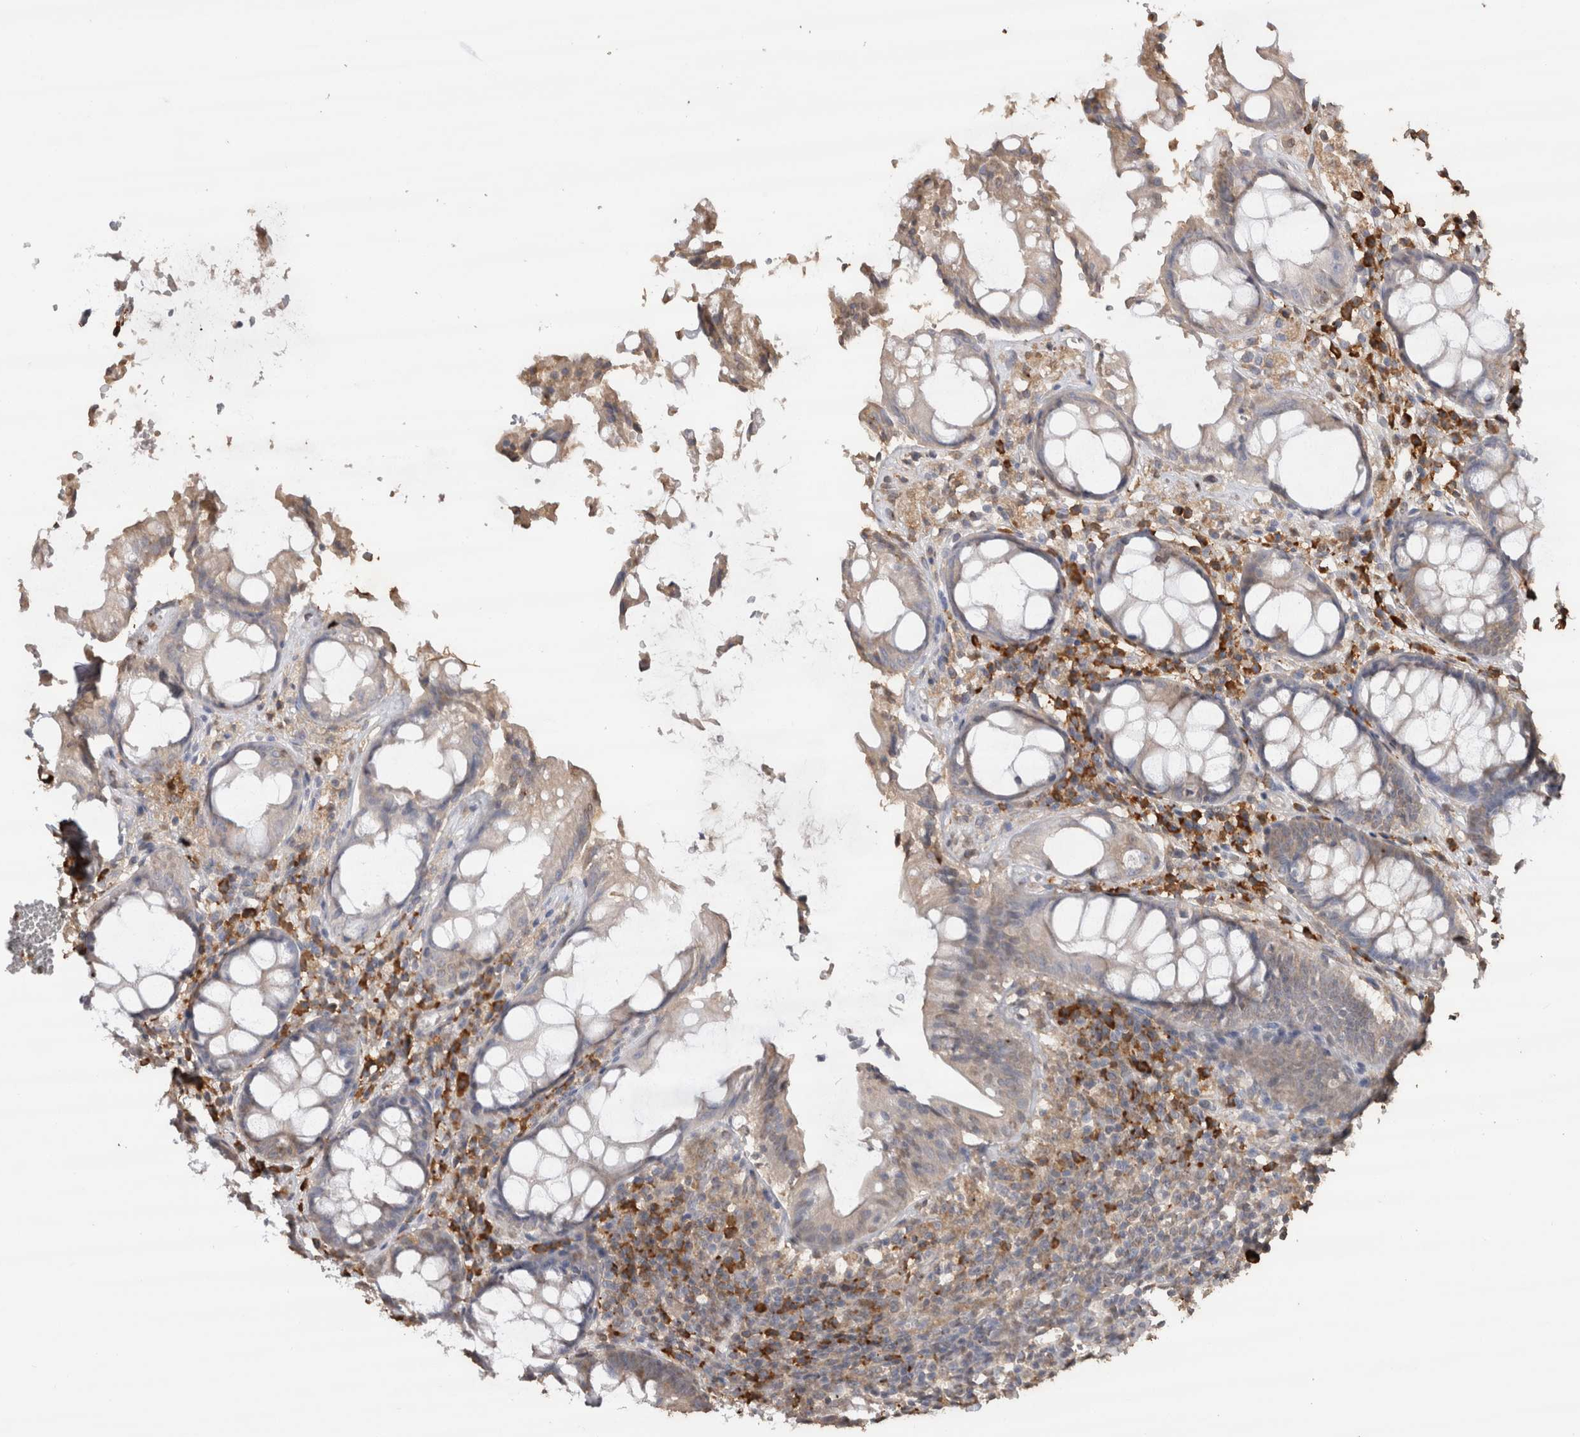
{"staining": {"intensity": "weak", "quantity": "25%-75%", "location": "cytoplasmic/membranous"}, "tissue": "rectum", "cell_type": "Glandular cells", "image_type": "normal", "snomed": [{"axis": "morphology", "description": "Normal tissue, NOS"}, {"axis": "topography", "description": "Rectum"}], "caption": "Glandular cells reveal low levels of weak cytoplasmic/membranous staining in about 25%-75% of cells in benign rectum.", "gene": "CRELD2", "patient": {"sex": "male", "age": 64}}